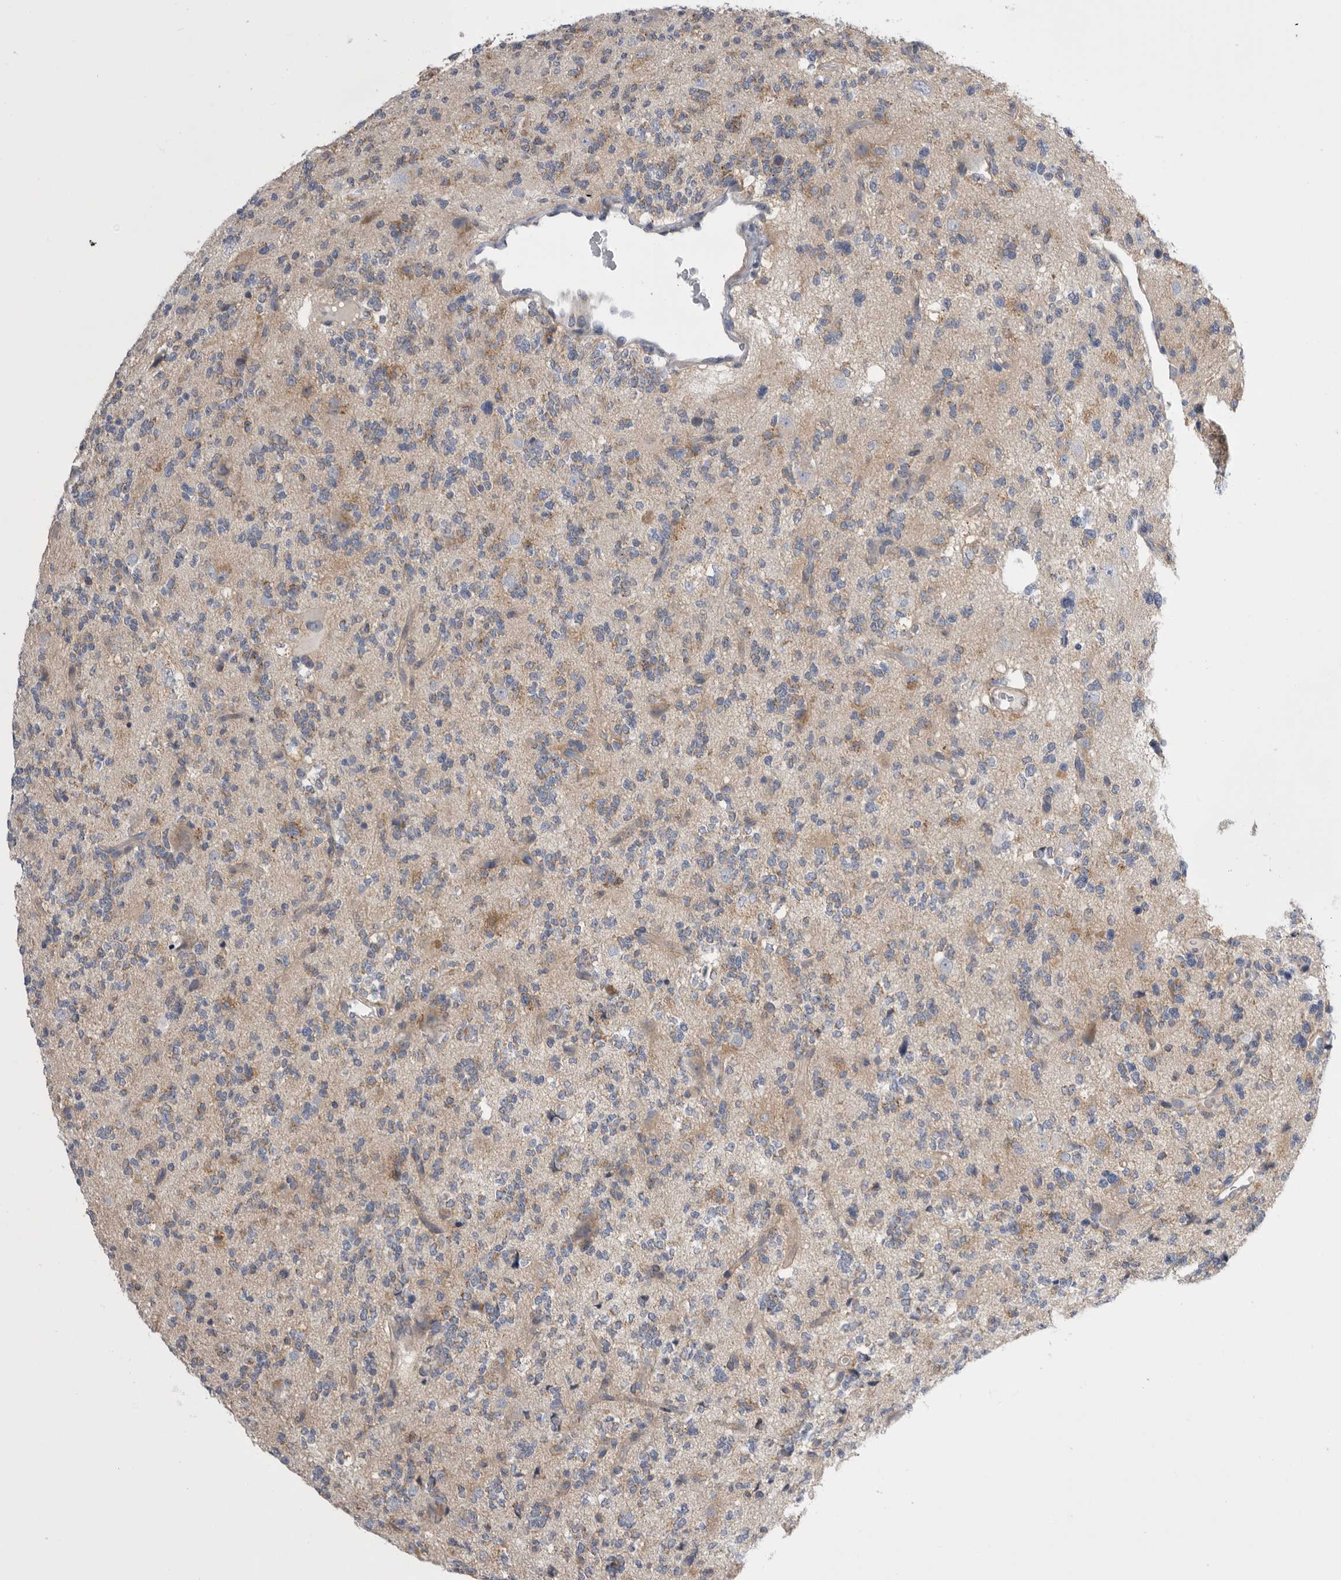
{"staining": {"intensity": "moderate", "quantity": ">75%", "location": "cytoplasmic/membranous"}, "tissue": "glioma", "cell_type": "Tumor cells", "image_type": "cancer", "snomed": [{"axis": "morphology", "description": "Glioma, malignant, High grade"}, {"axis": "topography", "description": "Brain"}], "caption": "Tumor cells demonstrate medium levels of moderate cytoplasmic/membranous expression in approximately >75% of cells in human glioma.", "gene": "CCDC126", "patient": {"sex": "female", "age": 62}}